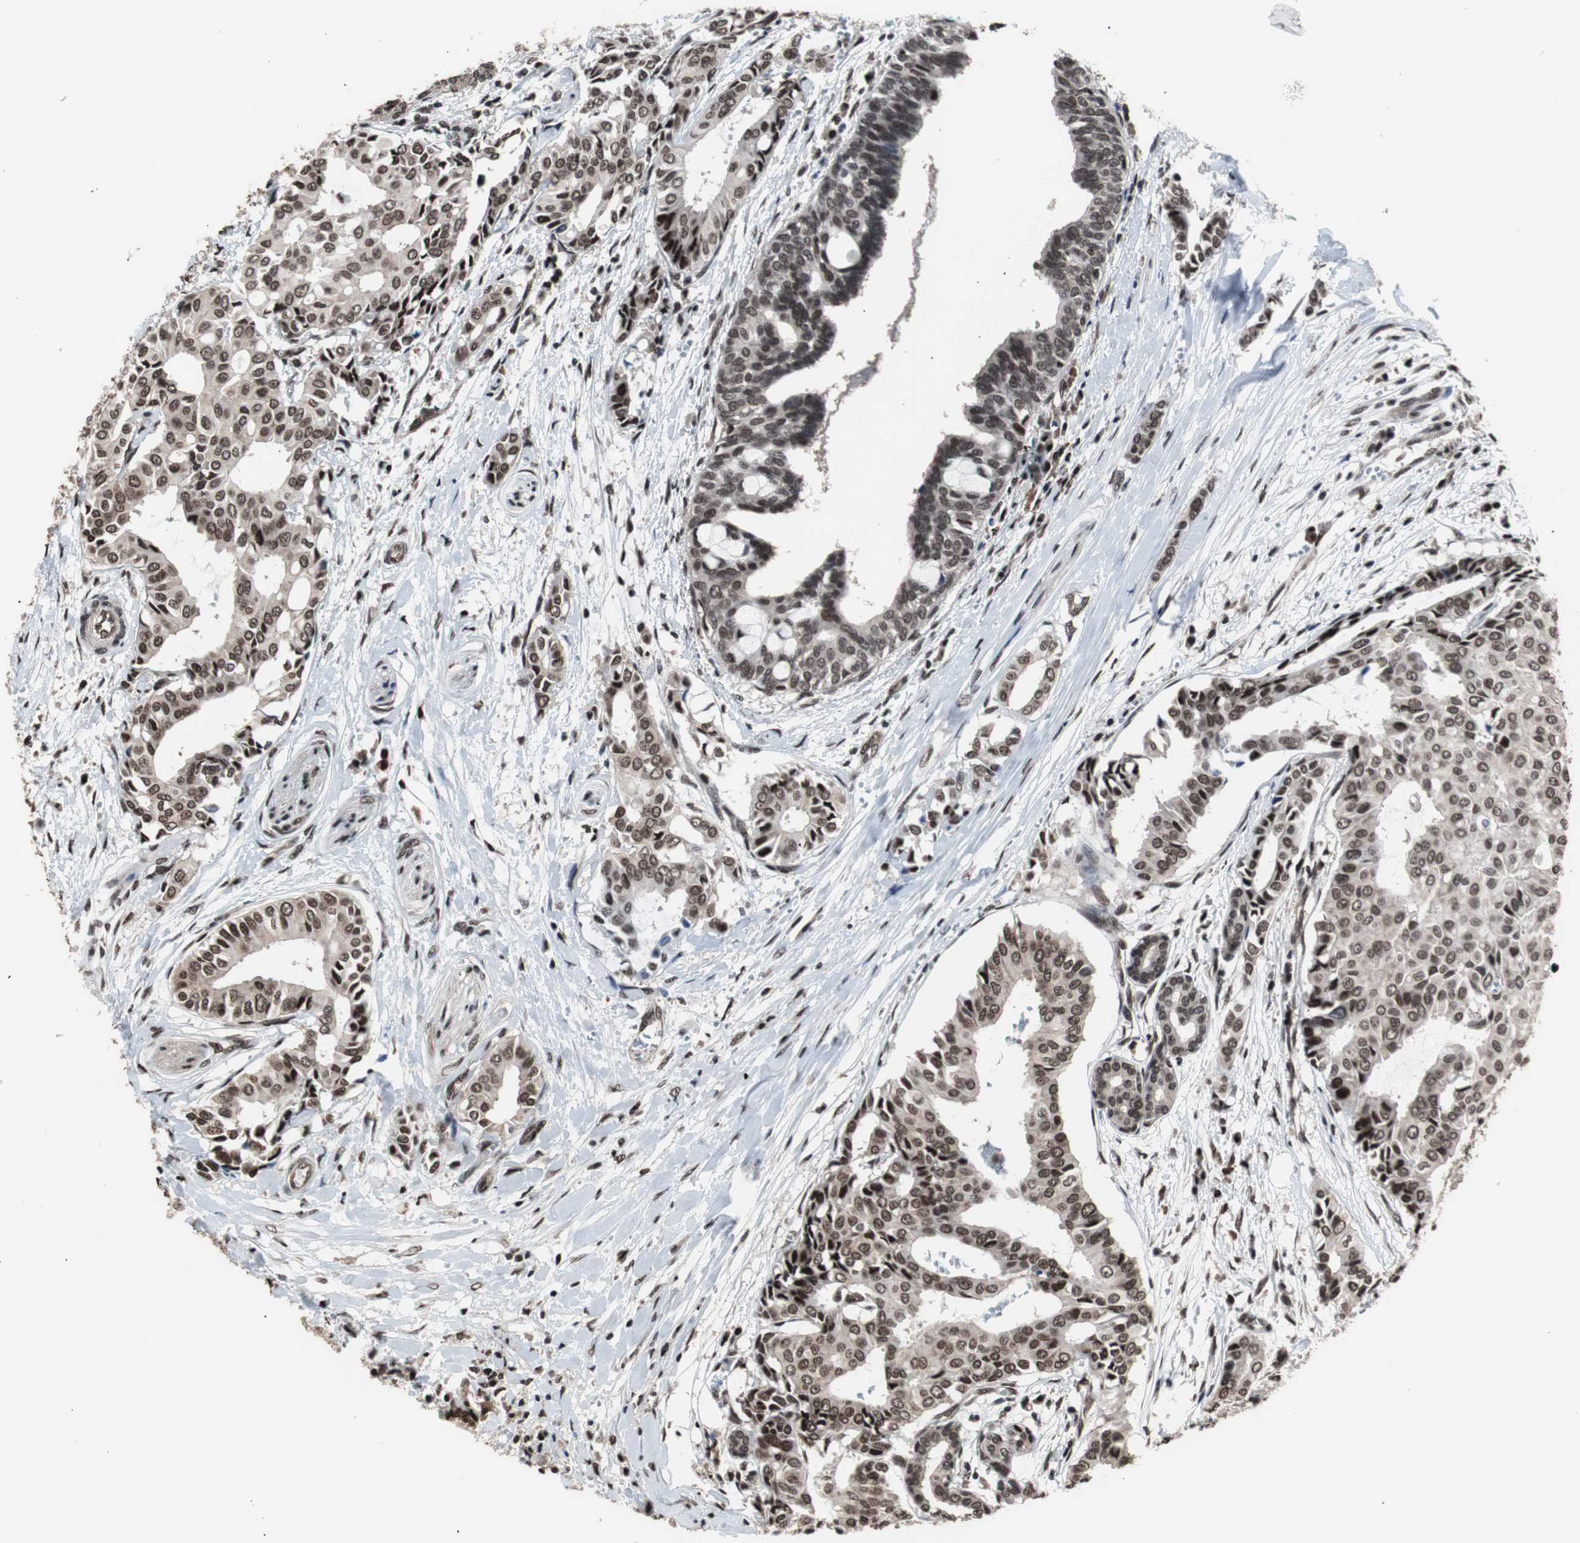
{"staining": {"intensity": "moderate", "quantity": ">75%", "location": "cytoplasmic/membranous,nuclear"}, "tissue": "head and neck cancer", "cell_type": "Tumor cells", "image_type": "cancer", "snomed": [{"axis": "morphology", "description": "Adenocarcinoma, NOS"}, {"axis": "topography", "description": "Salivary gland"}, {"axis": "topography", "description": "Head-Neck"}], "caption": "Human head and neck adenocarcinoma stained with a protein marker demonstrates moderate staining in tumor cells.", "gene": "POGZ", "patient": {"sex": "female", "age": 59}}